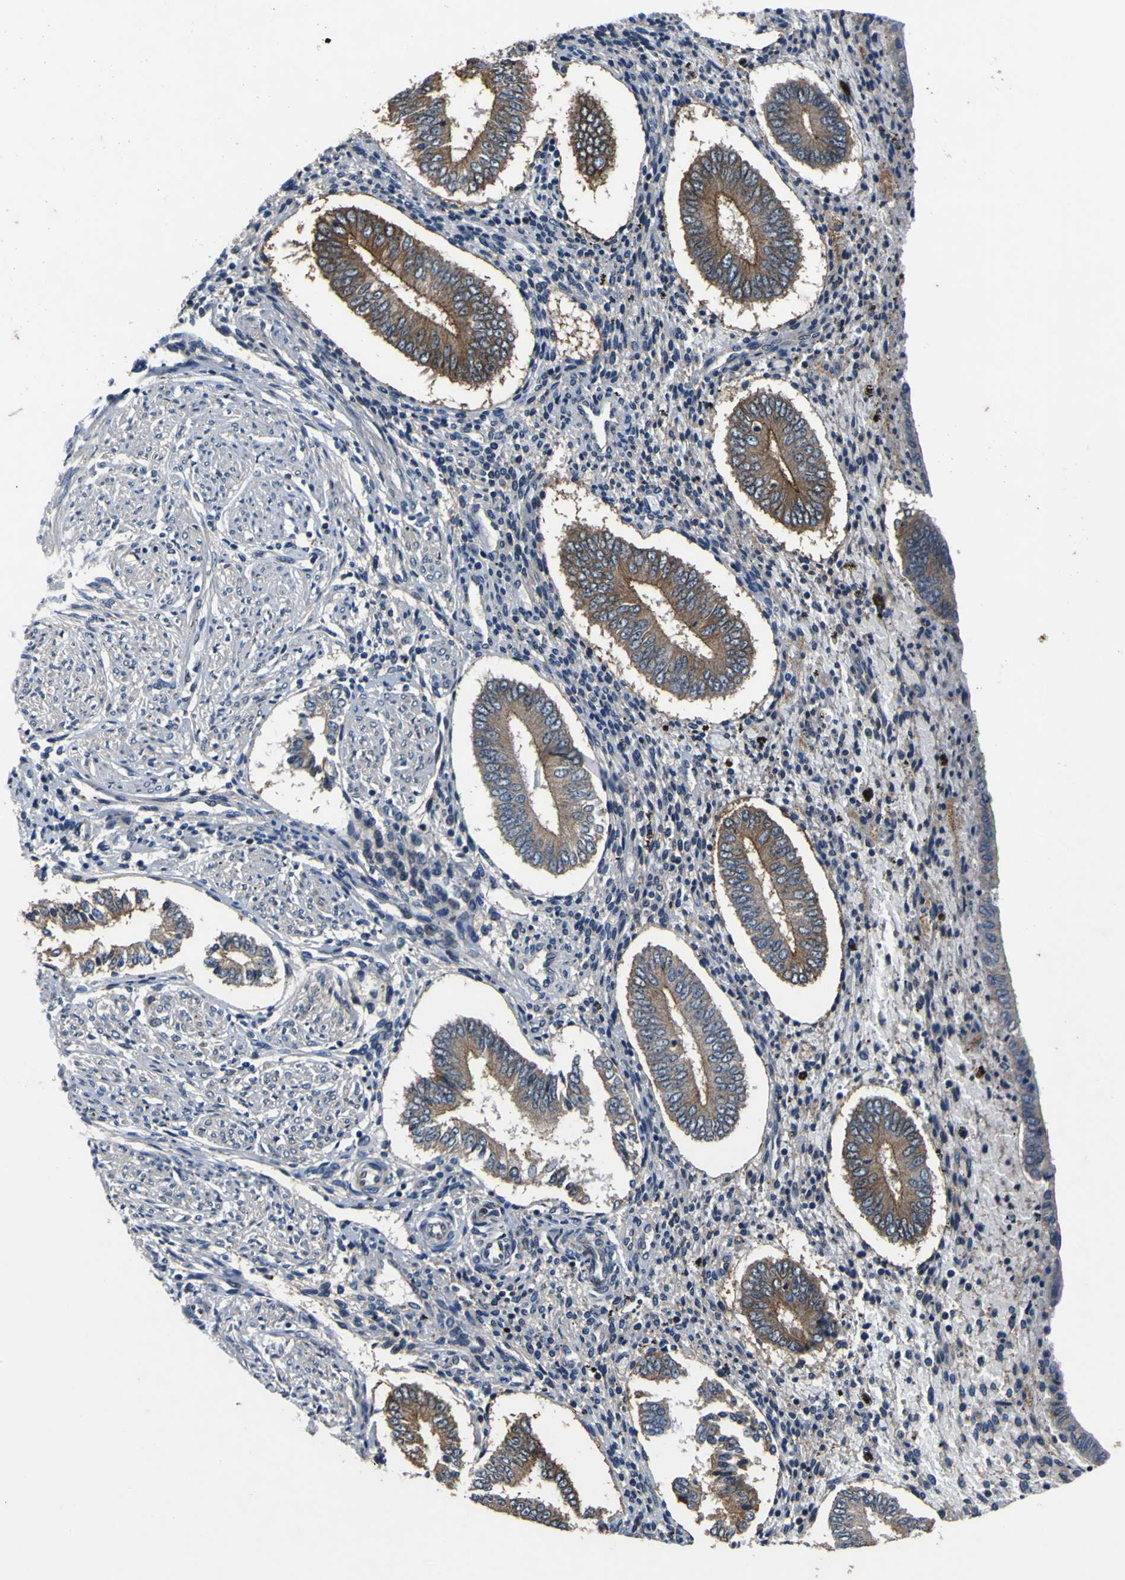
{"staining": {"intensity": "weak", "quantity": "25%-75%", "location": "cytoplasmic/membranous"}, "tissue": "endometrium", "cell_type": "Cells in endometrial stroma", "image_type": "normal", "snomed": [{"axis": "morphology", "description": "Normal tissue, NOS"}, {"axis": "topography", "description": "Endometrium"}], "caption": "Immunohistochemistry of unremarkable endometrium exhibits low levels of weak cytoplasmic/membranous positivity in approximately 25%-75% of cells in endometrial stroma. The staining was performed using DAB, with brown indicating positive protein expression. Nuclei are stained blue with hematoxylin.", "gene": "EPHB4", "patient": {"sex": "female", "age": 42}}